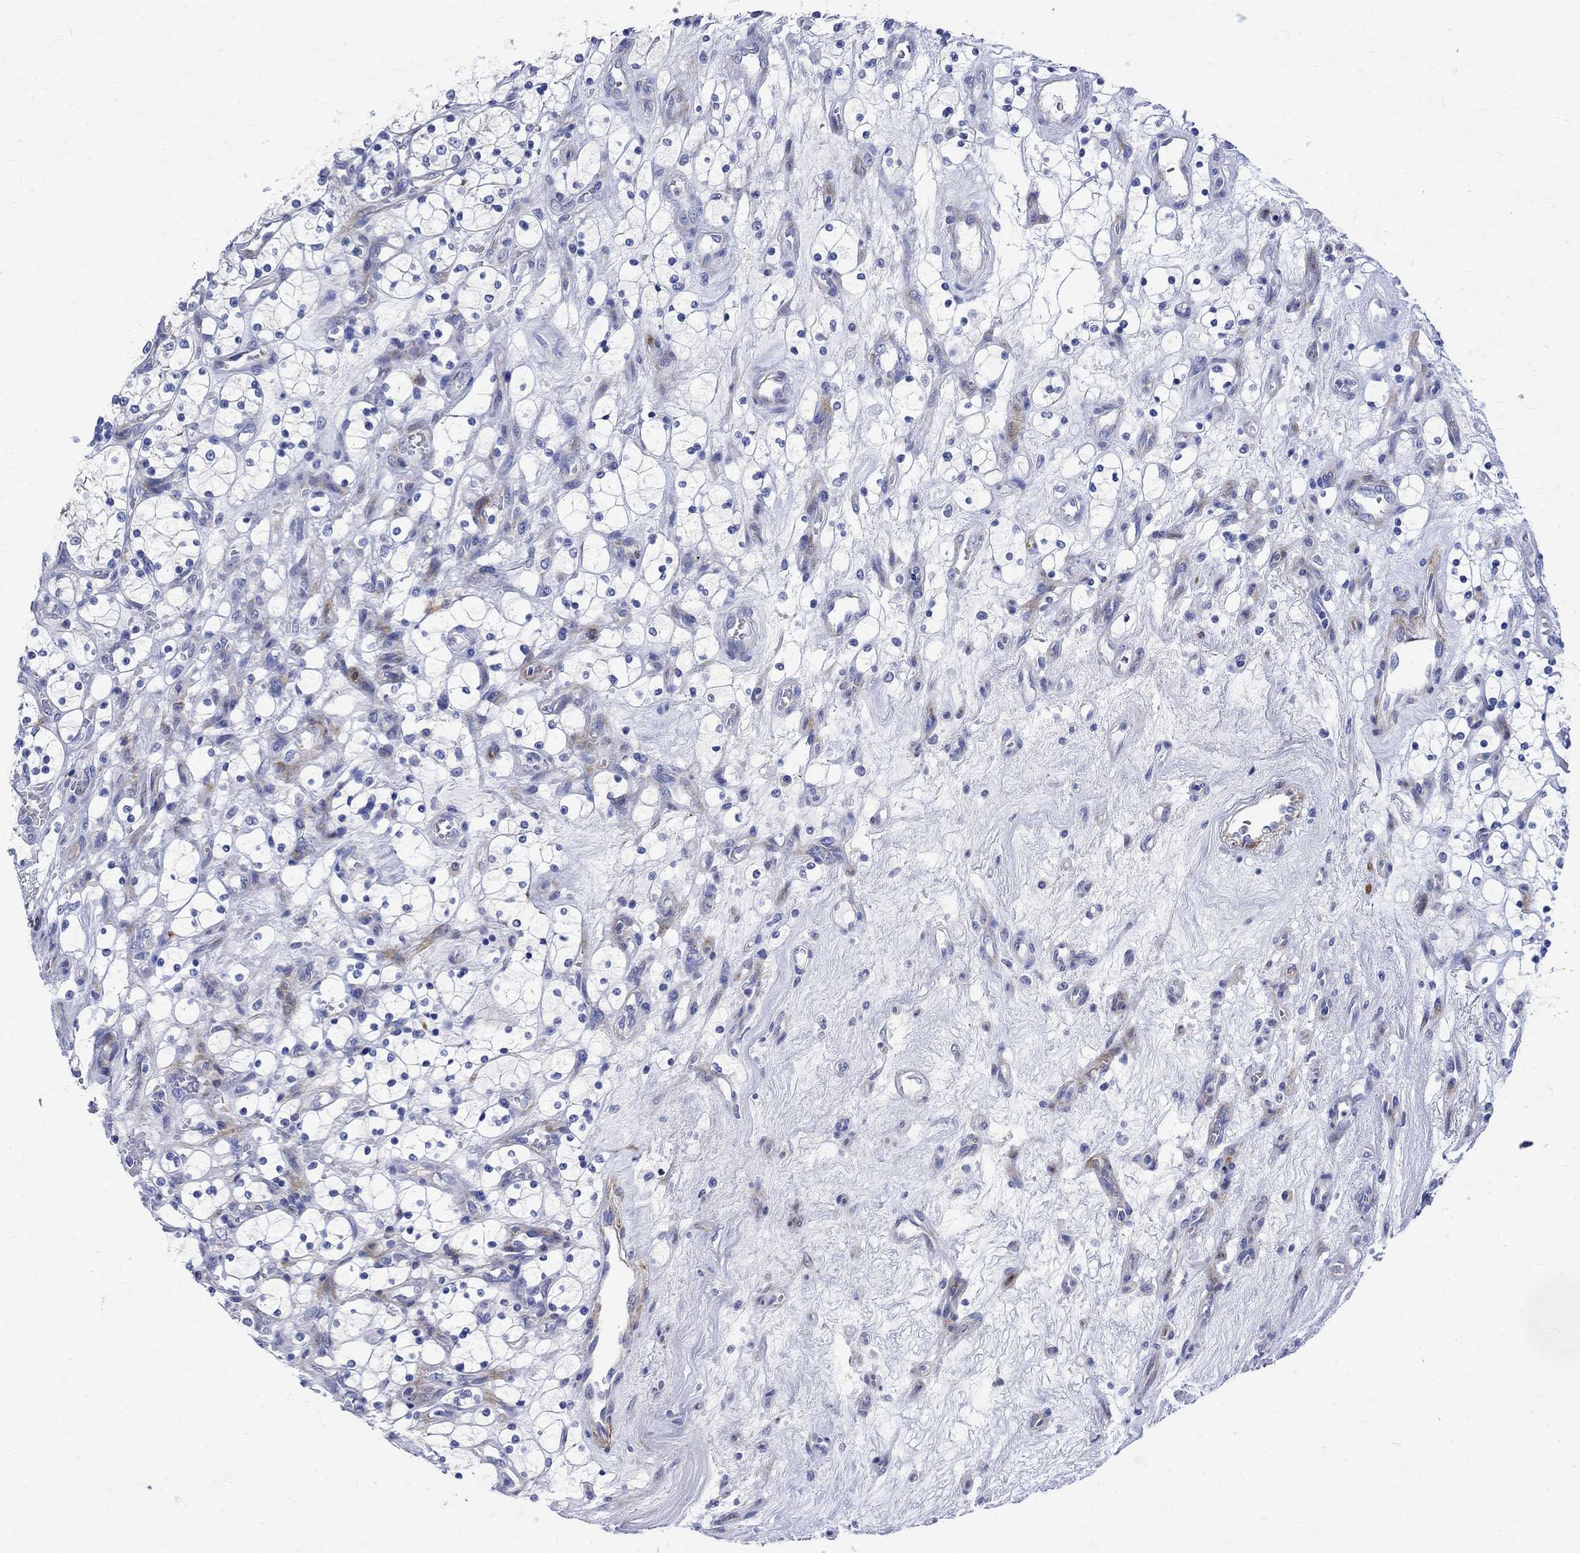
{"staining": {"intensity": "weak", "quantity": "<25%", "location": "cytoplasmic/membranous"}, "tissue": "renal cancer", "cell_type": "Tumor cells", "image_type": "cancer", "snomed": [{"axis": "morphology", "description": "Adenocarcinoma, NOS"}, {"axis": "topography", "description": "Kidney"}], "caption": "Tumor cells are negative for protein expression in human renal cancer.", "gene": "PARVB", "patient": {"sex": "female", "age": 69}}